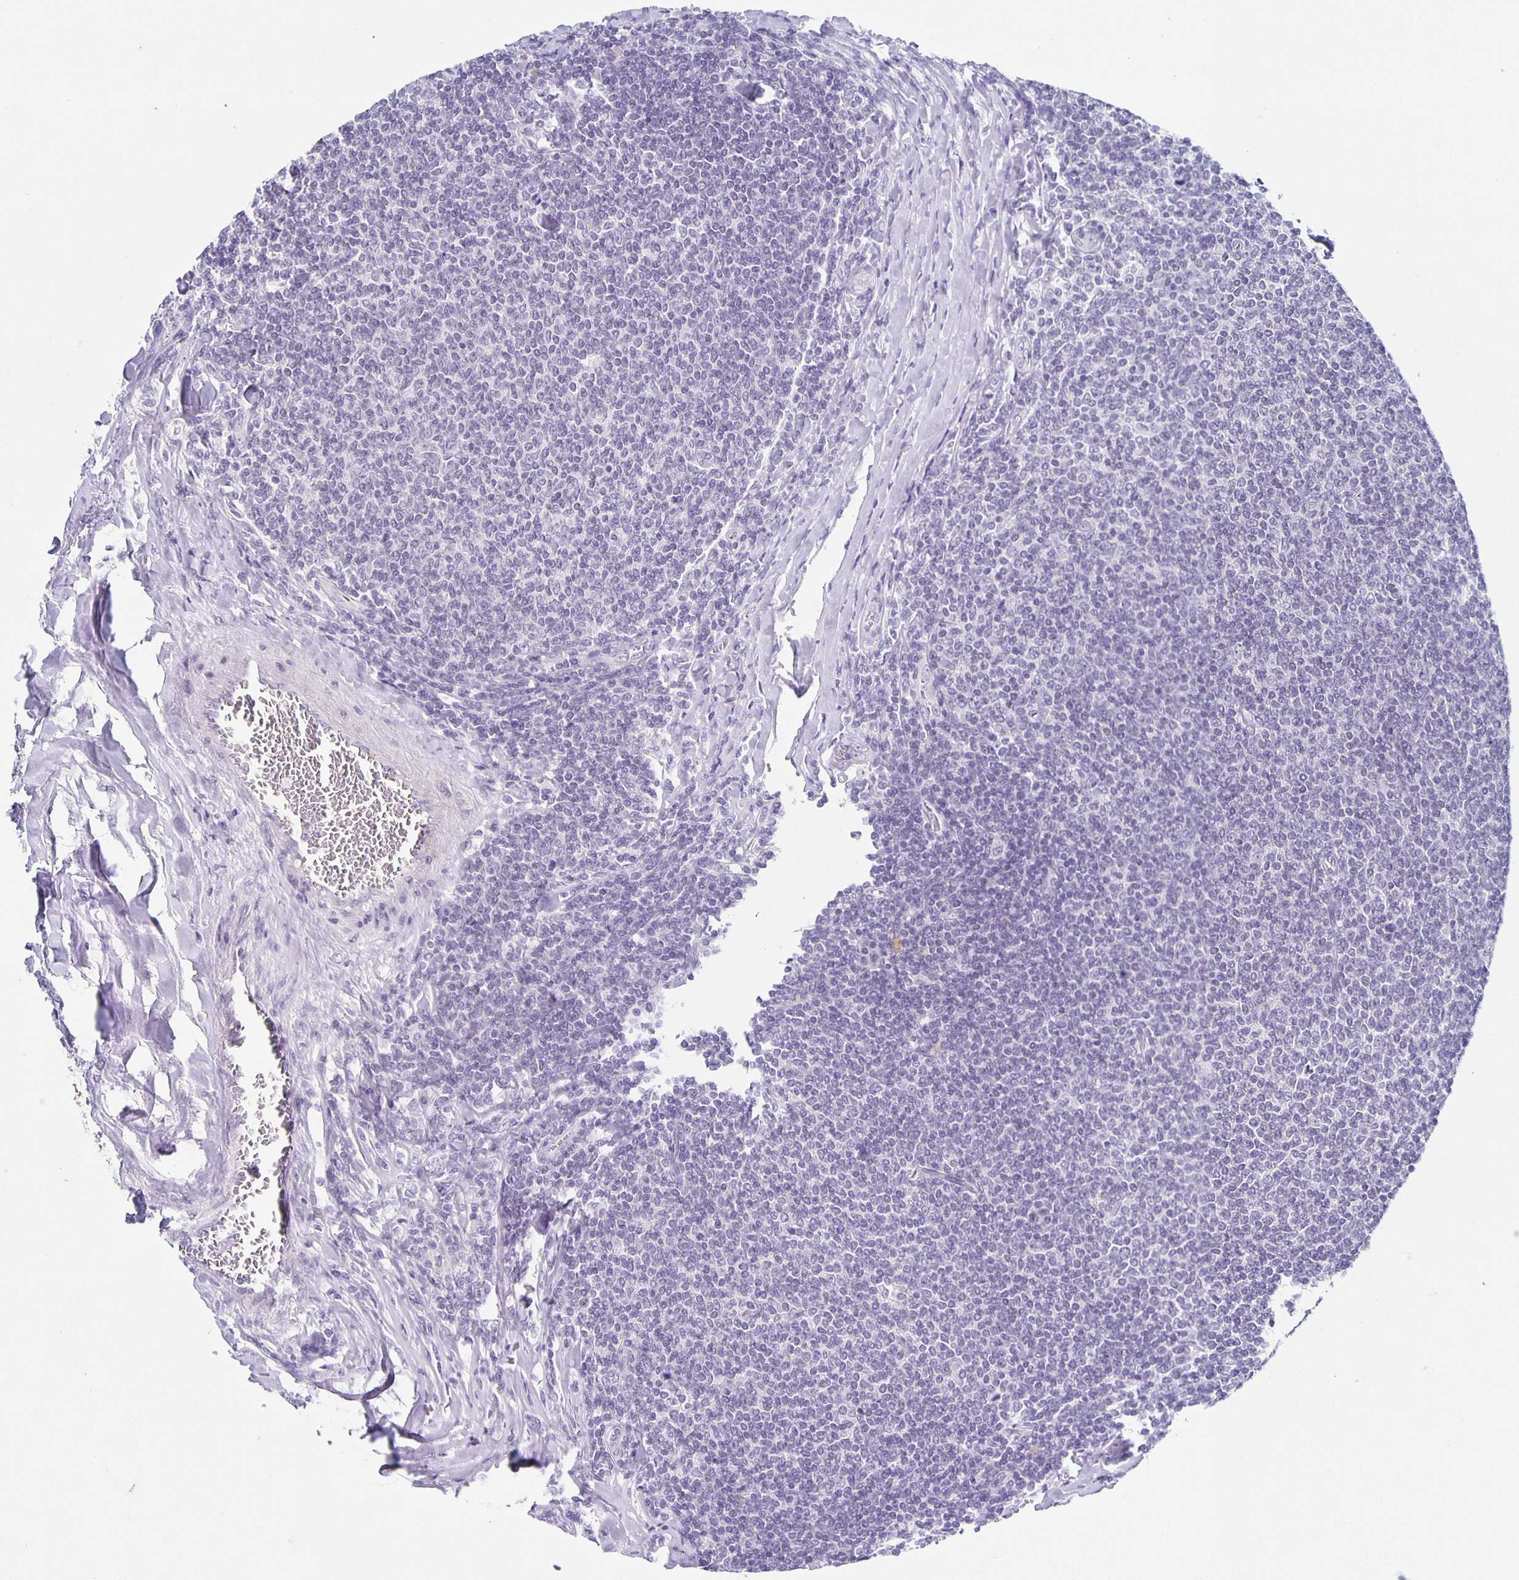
{"staining": {"intensity": "negative", "quantity": "none", "location": "none"}, "tissue": "lymphoma", "cell_type": "Tumor cells", "image_type": "cancer", "snomed": [{"axis": "morphology", "description": "Malignant lymphoma, non-Hodgkin's type, Low grade"}, {"axis": "topography", "description": "Lymph node"}], "caption": "This micrograph is of lymphoma stained with IHC to label a protein in brown with the nuclei are counter-stained blue. There is no positivity in tumor cells.", "gene": "CARNS1", "patient": {"sex": "male", "age": 52}}